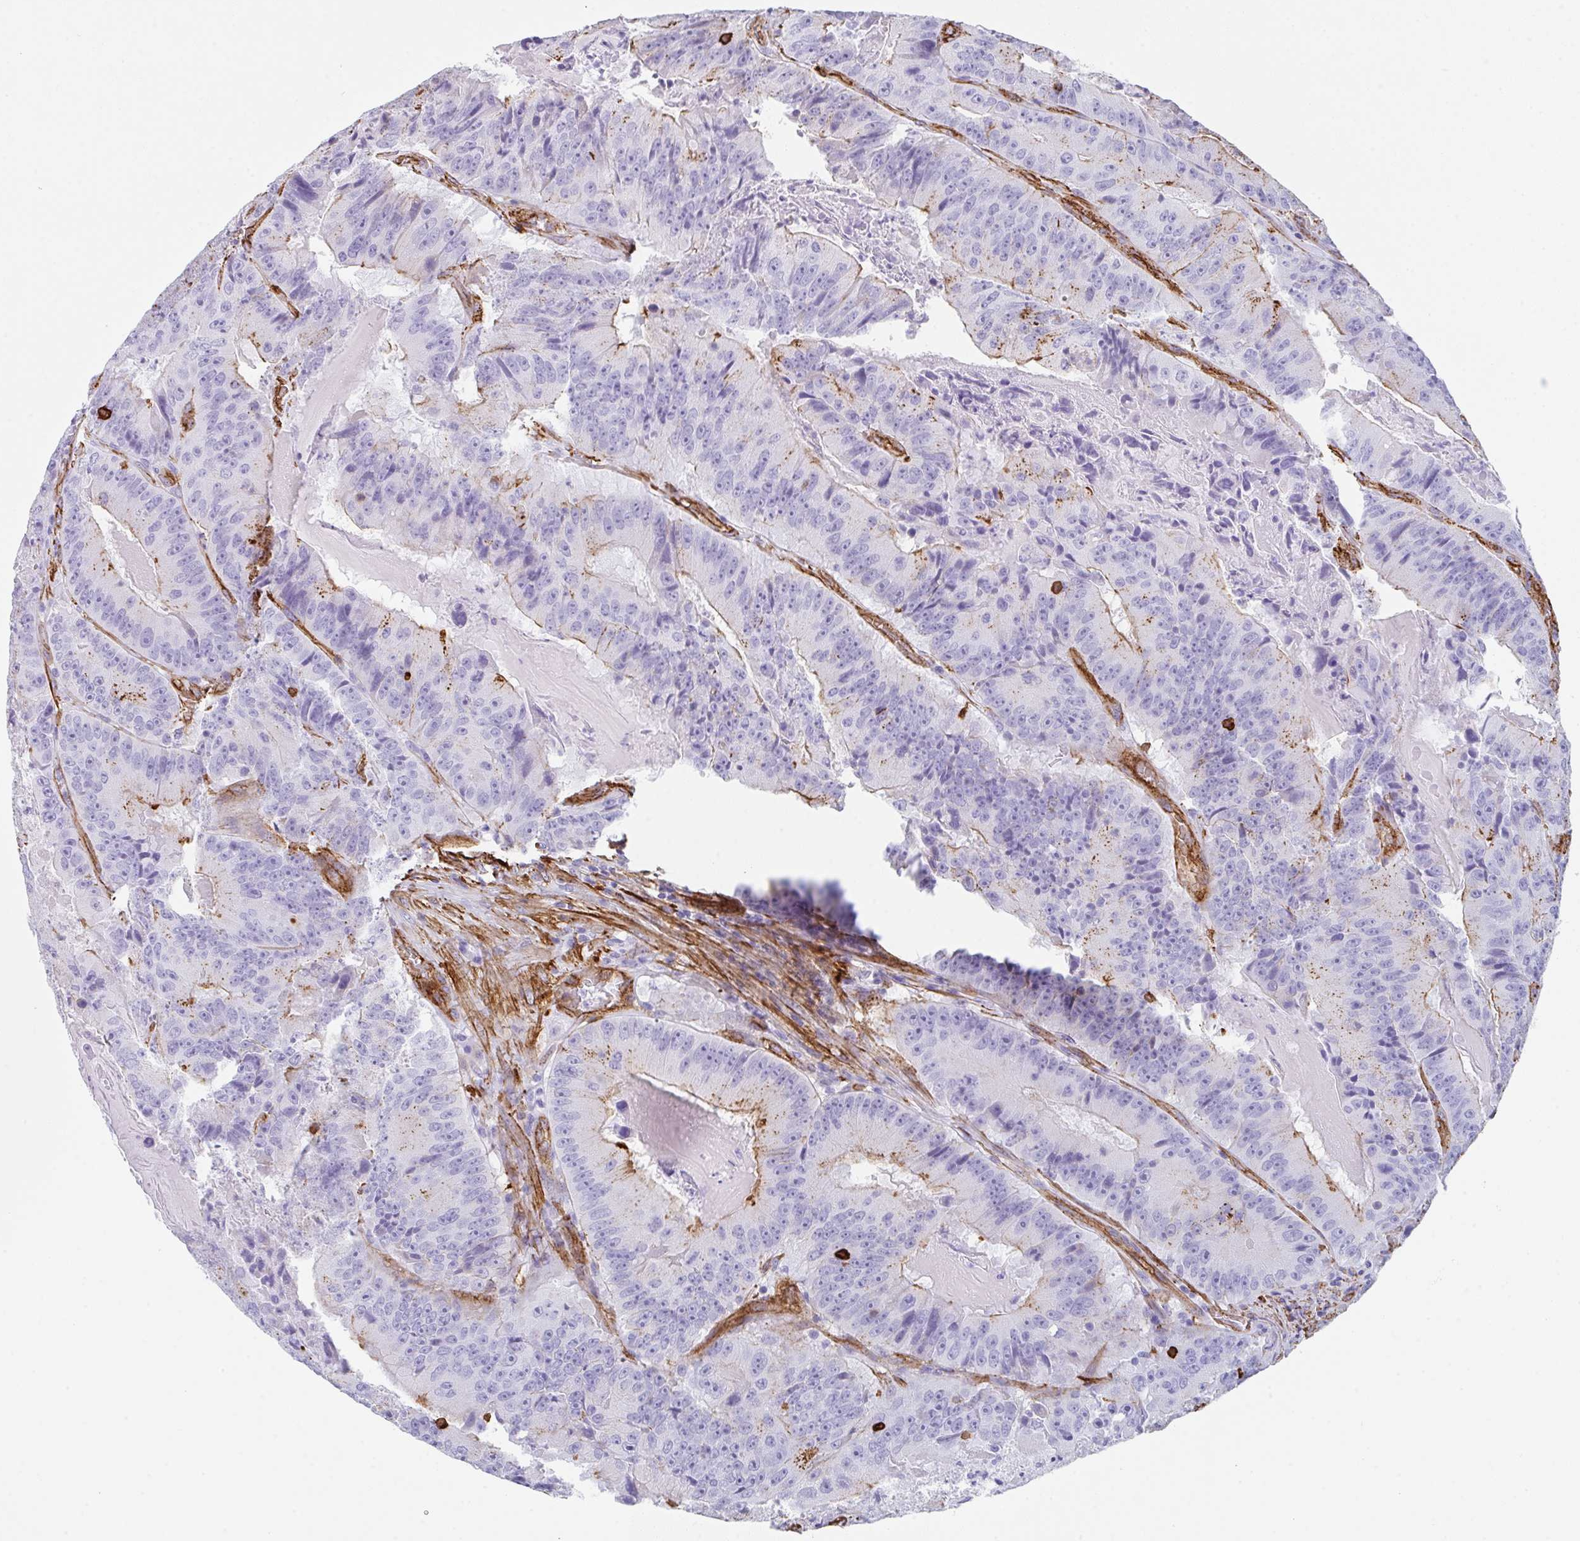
{"staining": {"intensity": "moderate", "quantity": "<25%", "location": "cytoplasmic/membranous"}, "tissue": "colorectal cancer", "cell_type": "Tumor cells", "image_type": "cancer", "snomed": [{"axis": "morphology", "description": "Adenocarcinoma, NOS"}, {"axis": "topography", "description": "Colon"}], "caption": "Immunohistochemical staining of human colorectal cancer displays low levels of moderate cytoplasmic/membranous protein expression in about <25% of tumor cells. (DAB IHC, brown staining for protein, blue staining for nuclei).", "gene": "DBN1", "patient": {"sex": "female", "age": 86}}